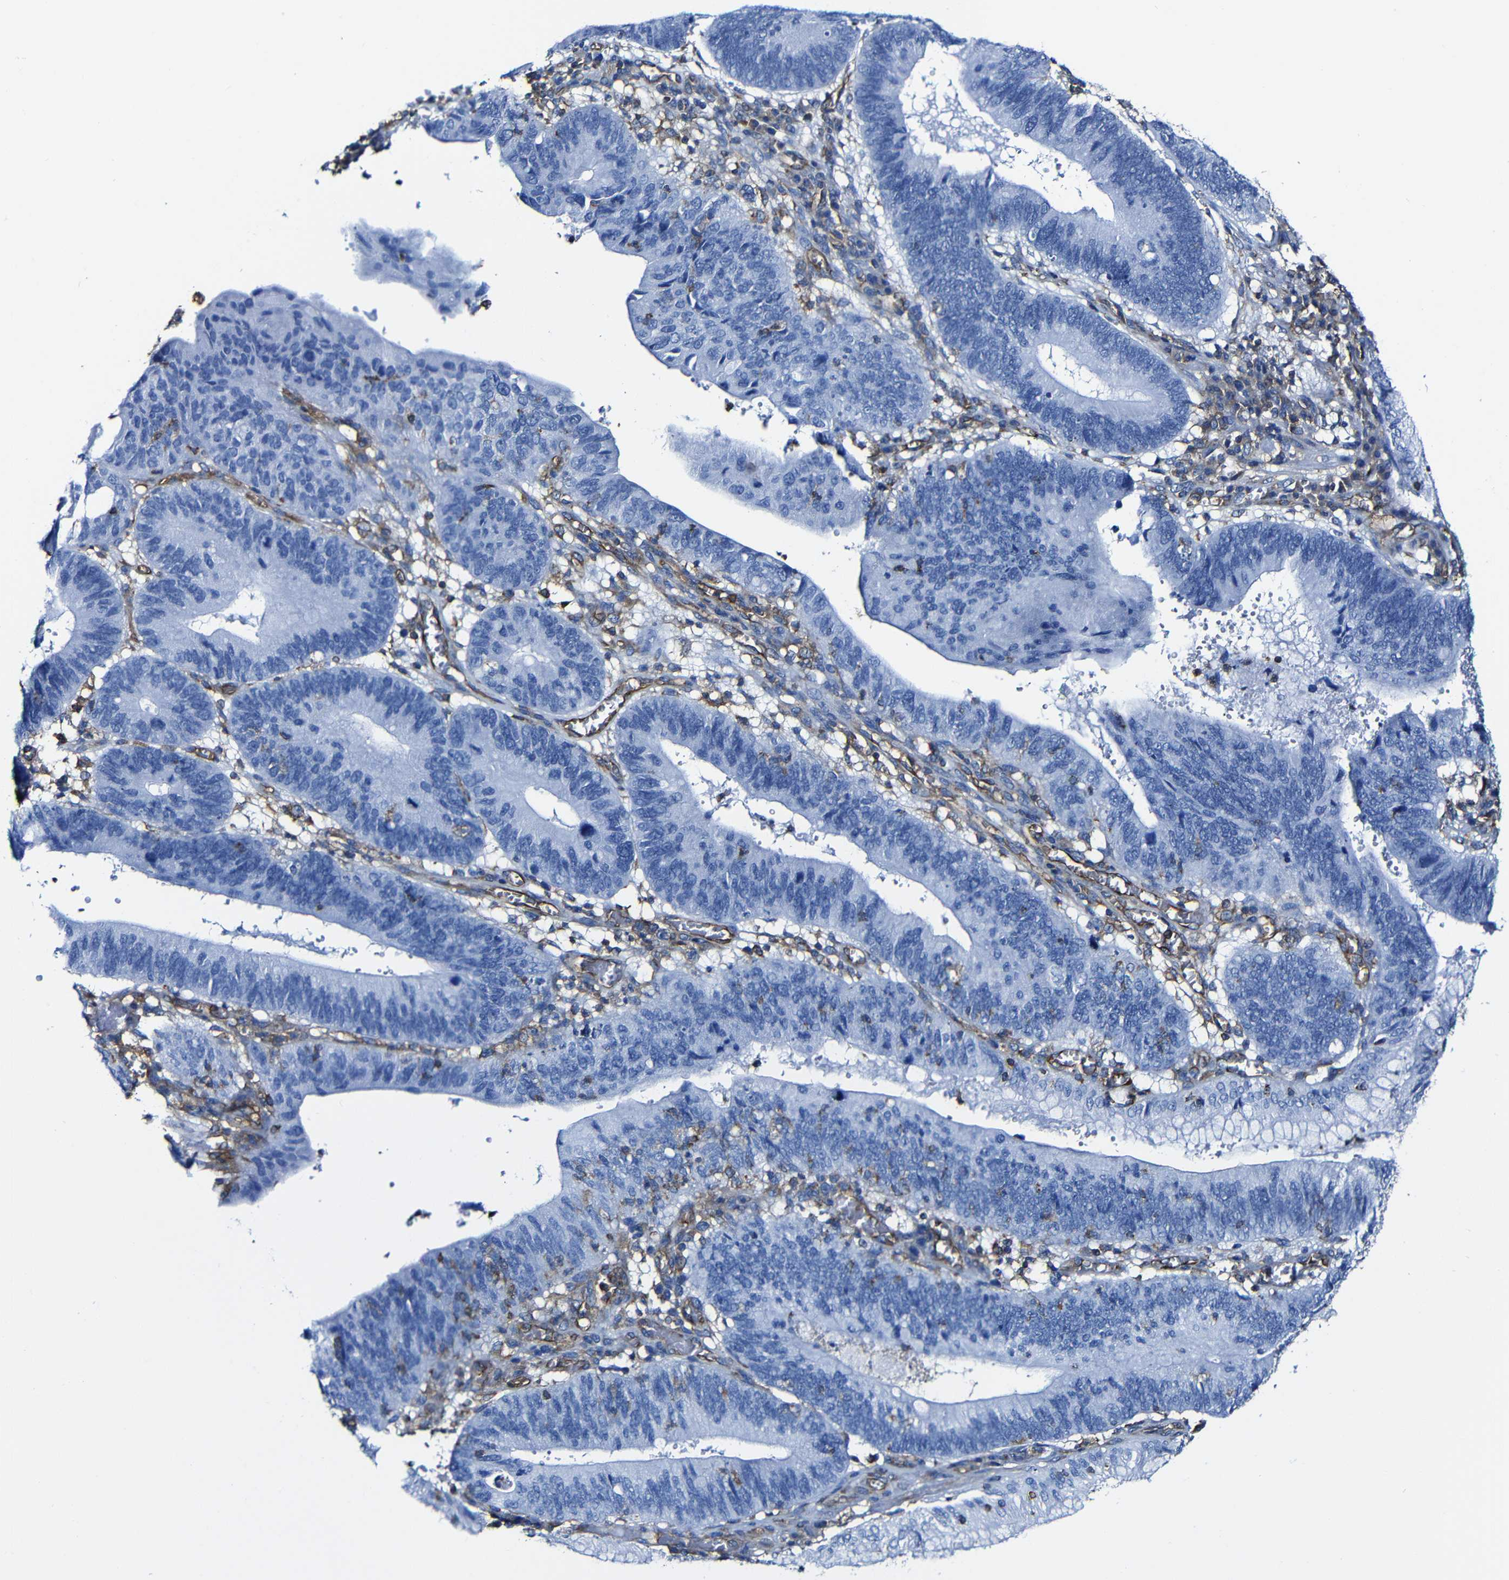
{"staining": {"intensity": "negative", "quantity": "none", "location": "none"}, "tissue": "stomach cancer", "cell_type": "Tumor cells", "image_type": "cancer", "snomed": [{"axis": "morphology", "description": "Adenocarcinoma, NOS"}, {"axis": "topography", "description": "Stomach"}], "caption": "Histopathology image shows no significant protein expression in tumor cells of stomach cancer. (Stains: DAB immunohistochemistry (IHC) with hematoxylin counter stain, Microscopy: brightfield microscopy at high magnification).", "gene": "MSN", "patient": {"sex": "male", "age": 59}}